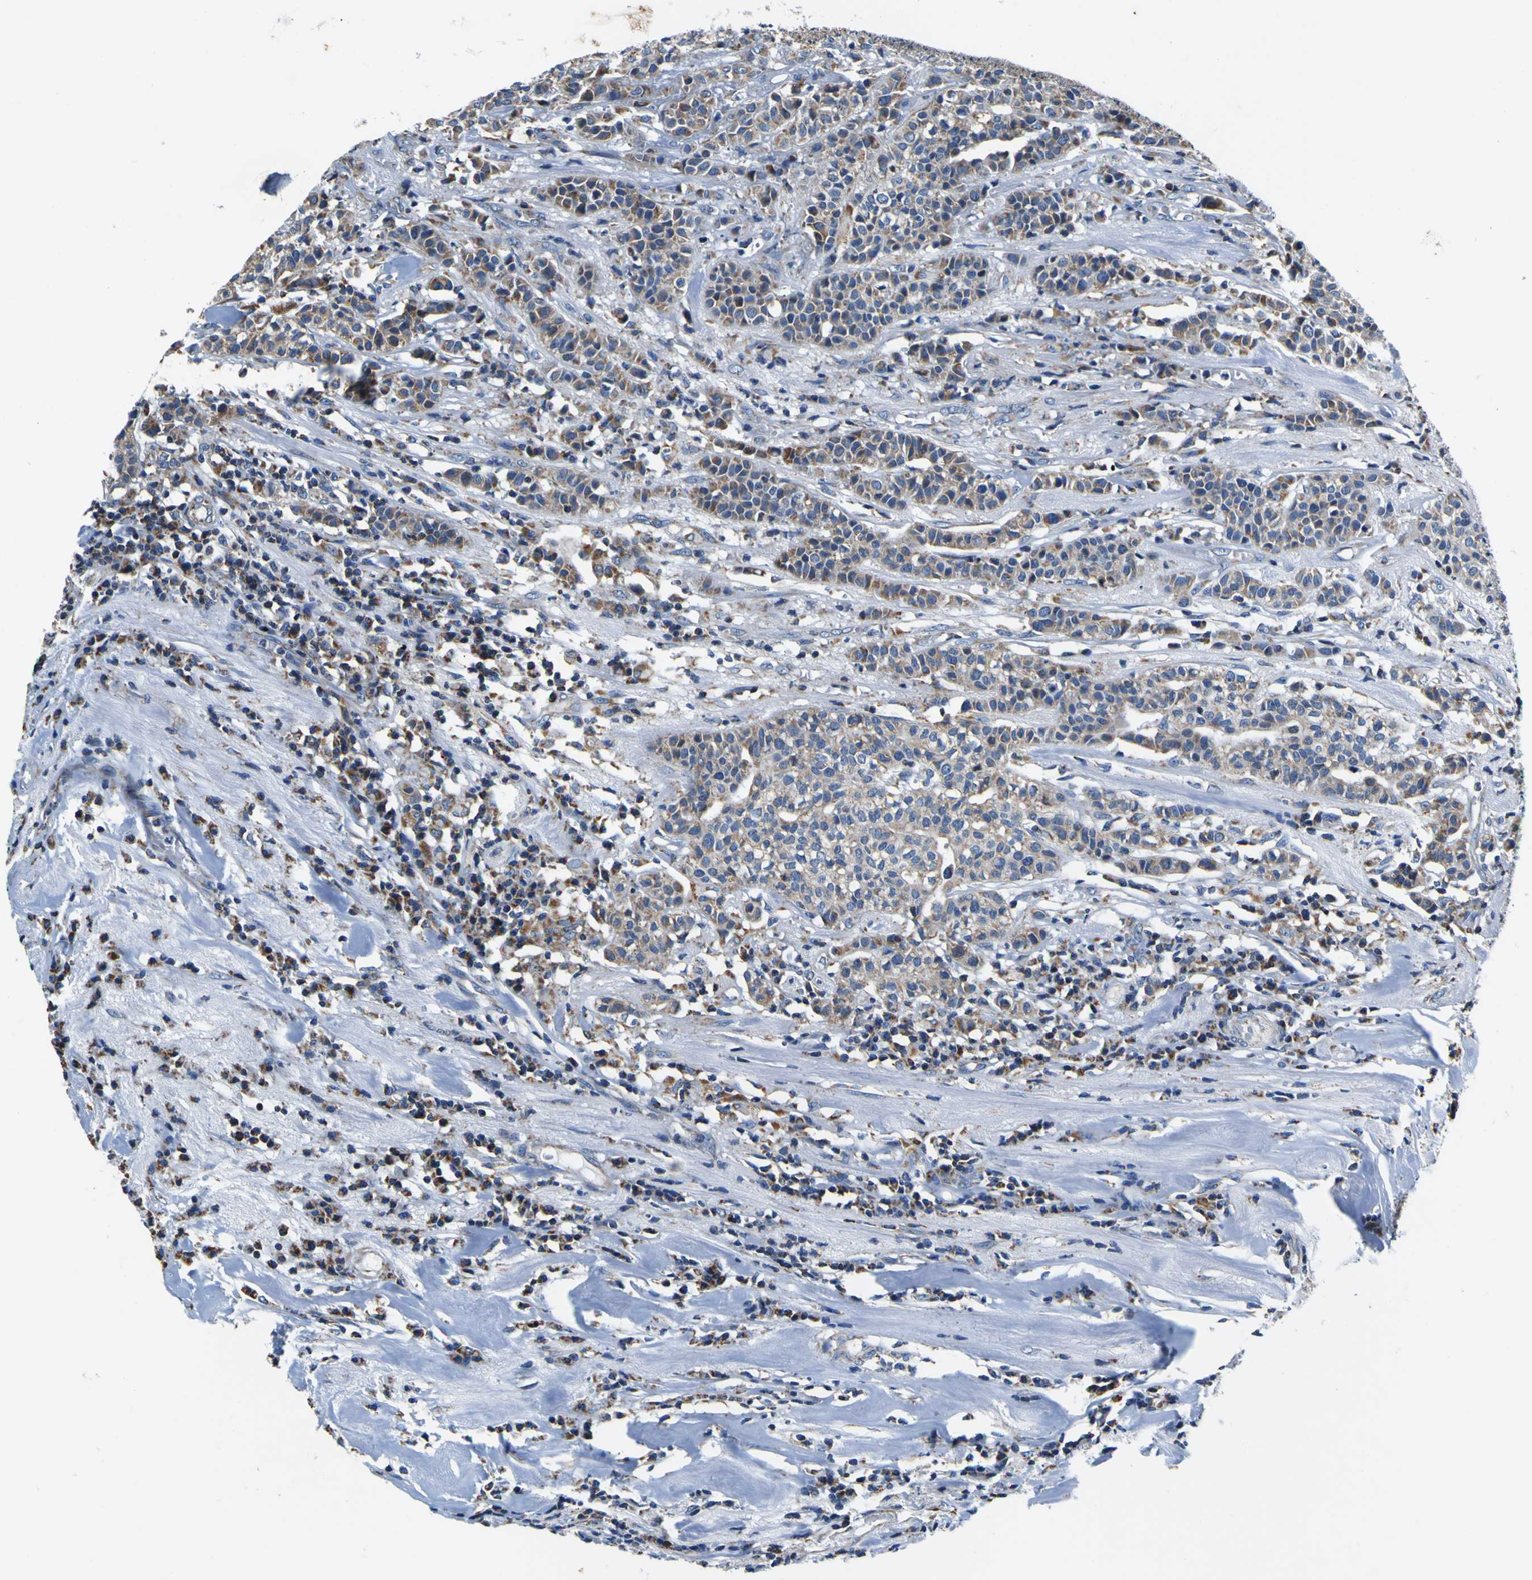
{"staining": {"intensity": "weak", "quantity": ">75%", "location": "cytoplasmic/membranous"}, "tissue": "head and neck cancer", "cell_type": "Tumor cells", "image_type": "cancer", "snomed": [{"axis": "morphology", "description": "Adenocarcinoma, NOS"}, {"axis": "topography", "description": "Salivary gland"}, {"axis": "topography", "description": "Head-Neck"}], "caption": "Weak cytoplasmic/membranous expression for a protein is seen in approximately >75% of tumor cells of head and neck cancer using IHC.", "gene": "LRP4", "patient": {"sex": "female", "age": 65}}